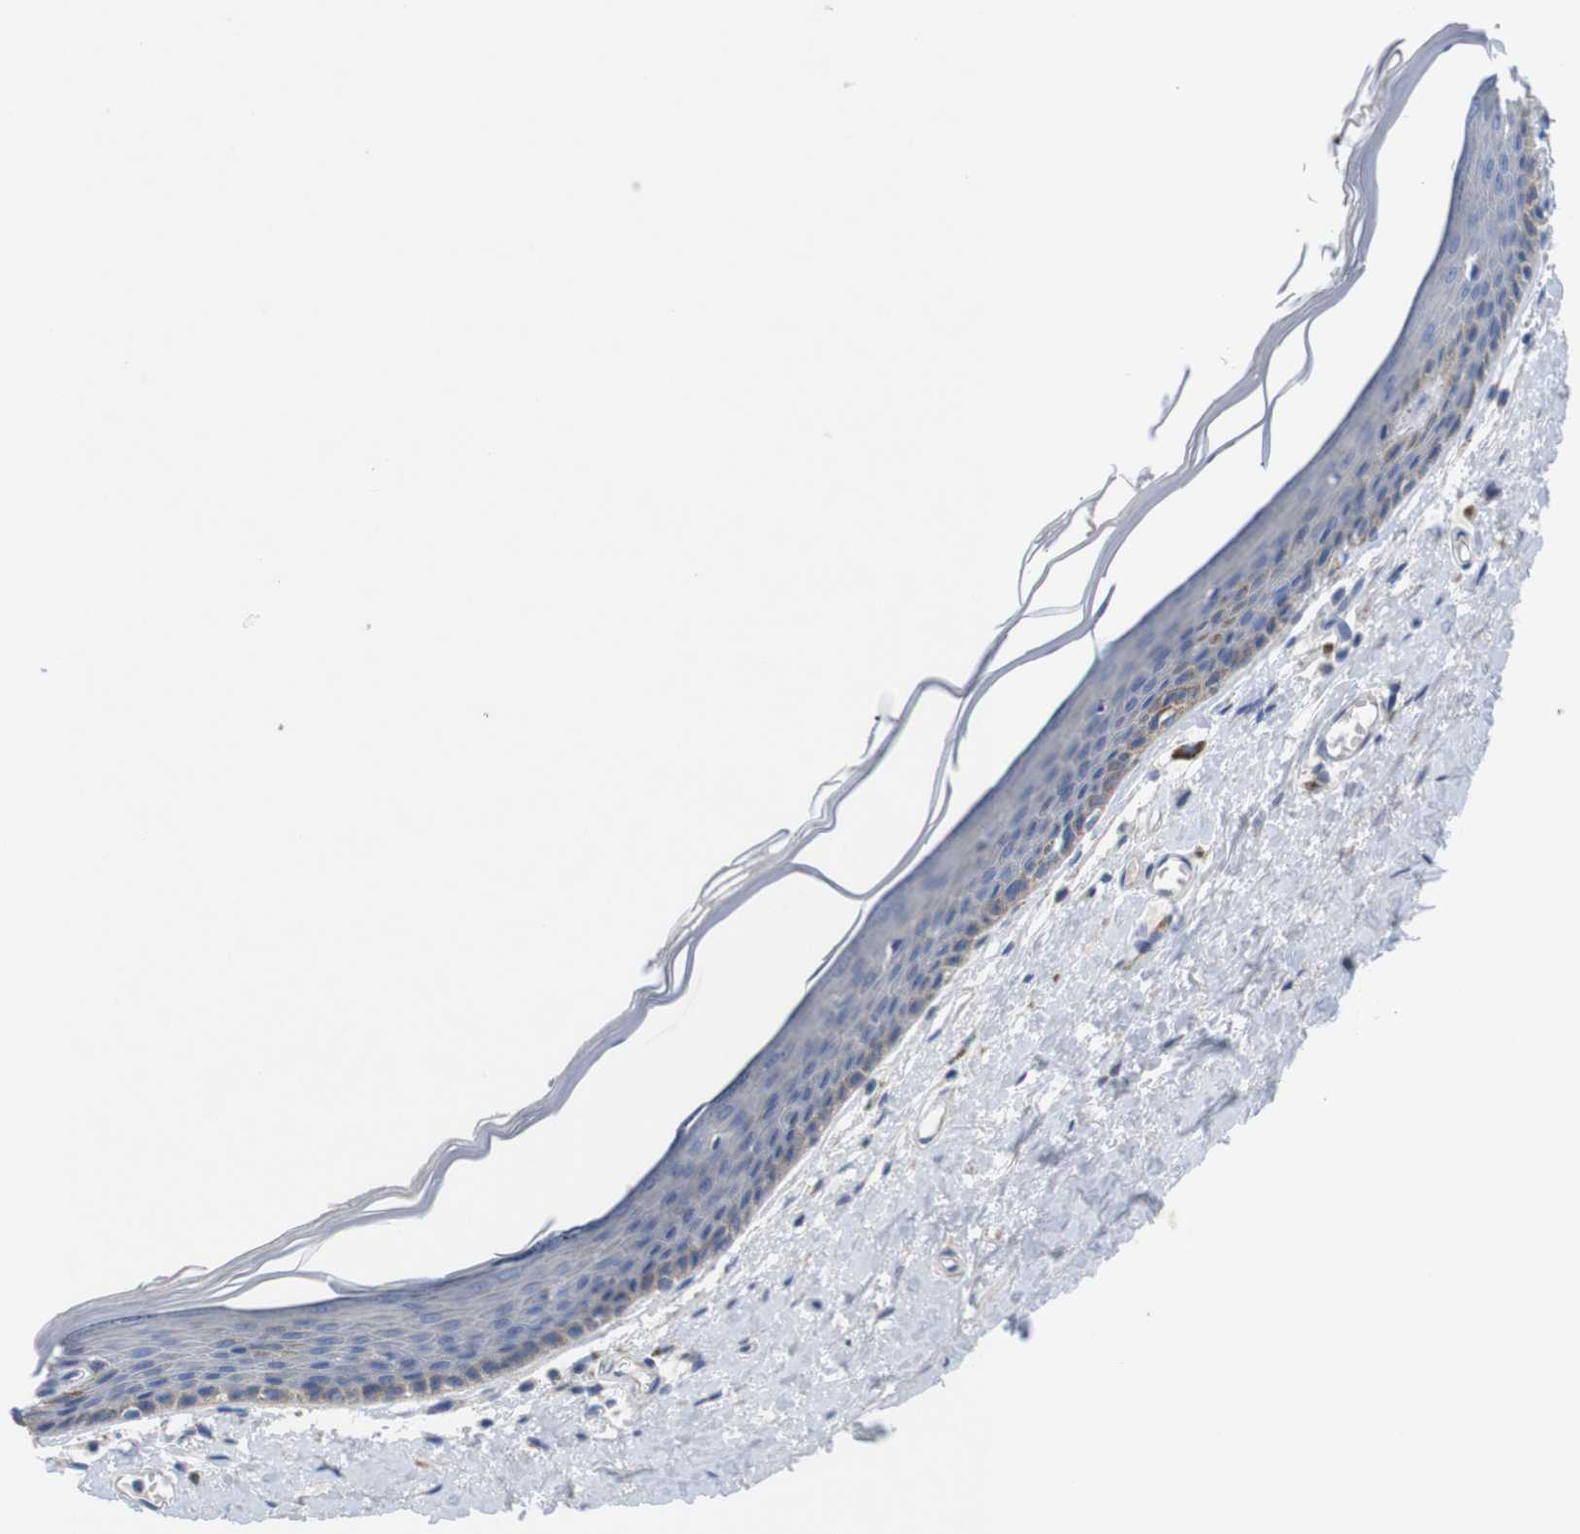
{"staining": {"intensity": "weak", "quantity": "<25%", "location": "cytoplasmic/membranous"}, "tissue": "skin", "cell_type": "Epidermal cells", "image_type": "normal", "snomed": [{"axis": "morphology", "description": "Normal tissue, NOS"}, {"axis": "topography", "description": "Vulva"}], "caption": "Epidermal cells are negative for protein expression in benign human skin. (DAB (3,3'-diaminobenzidine) immunohistochemistry visualized using brightfield microscopy, high magnification).", "gene": "F2RL1", "patient": {"sex": "female", "age": 54}}